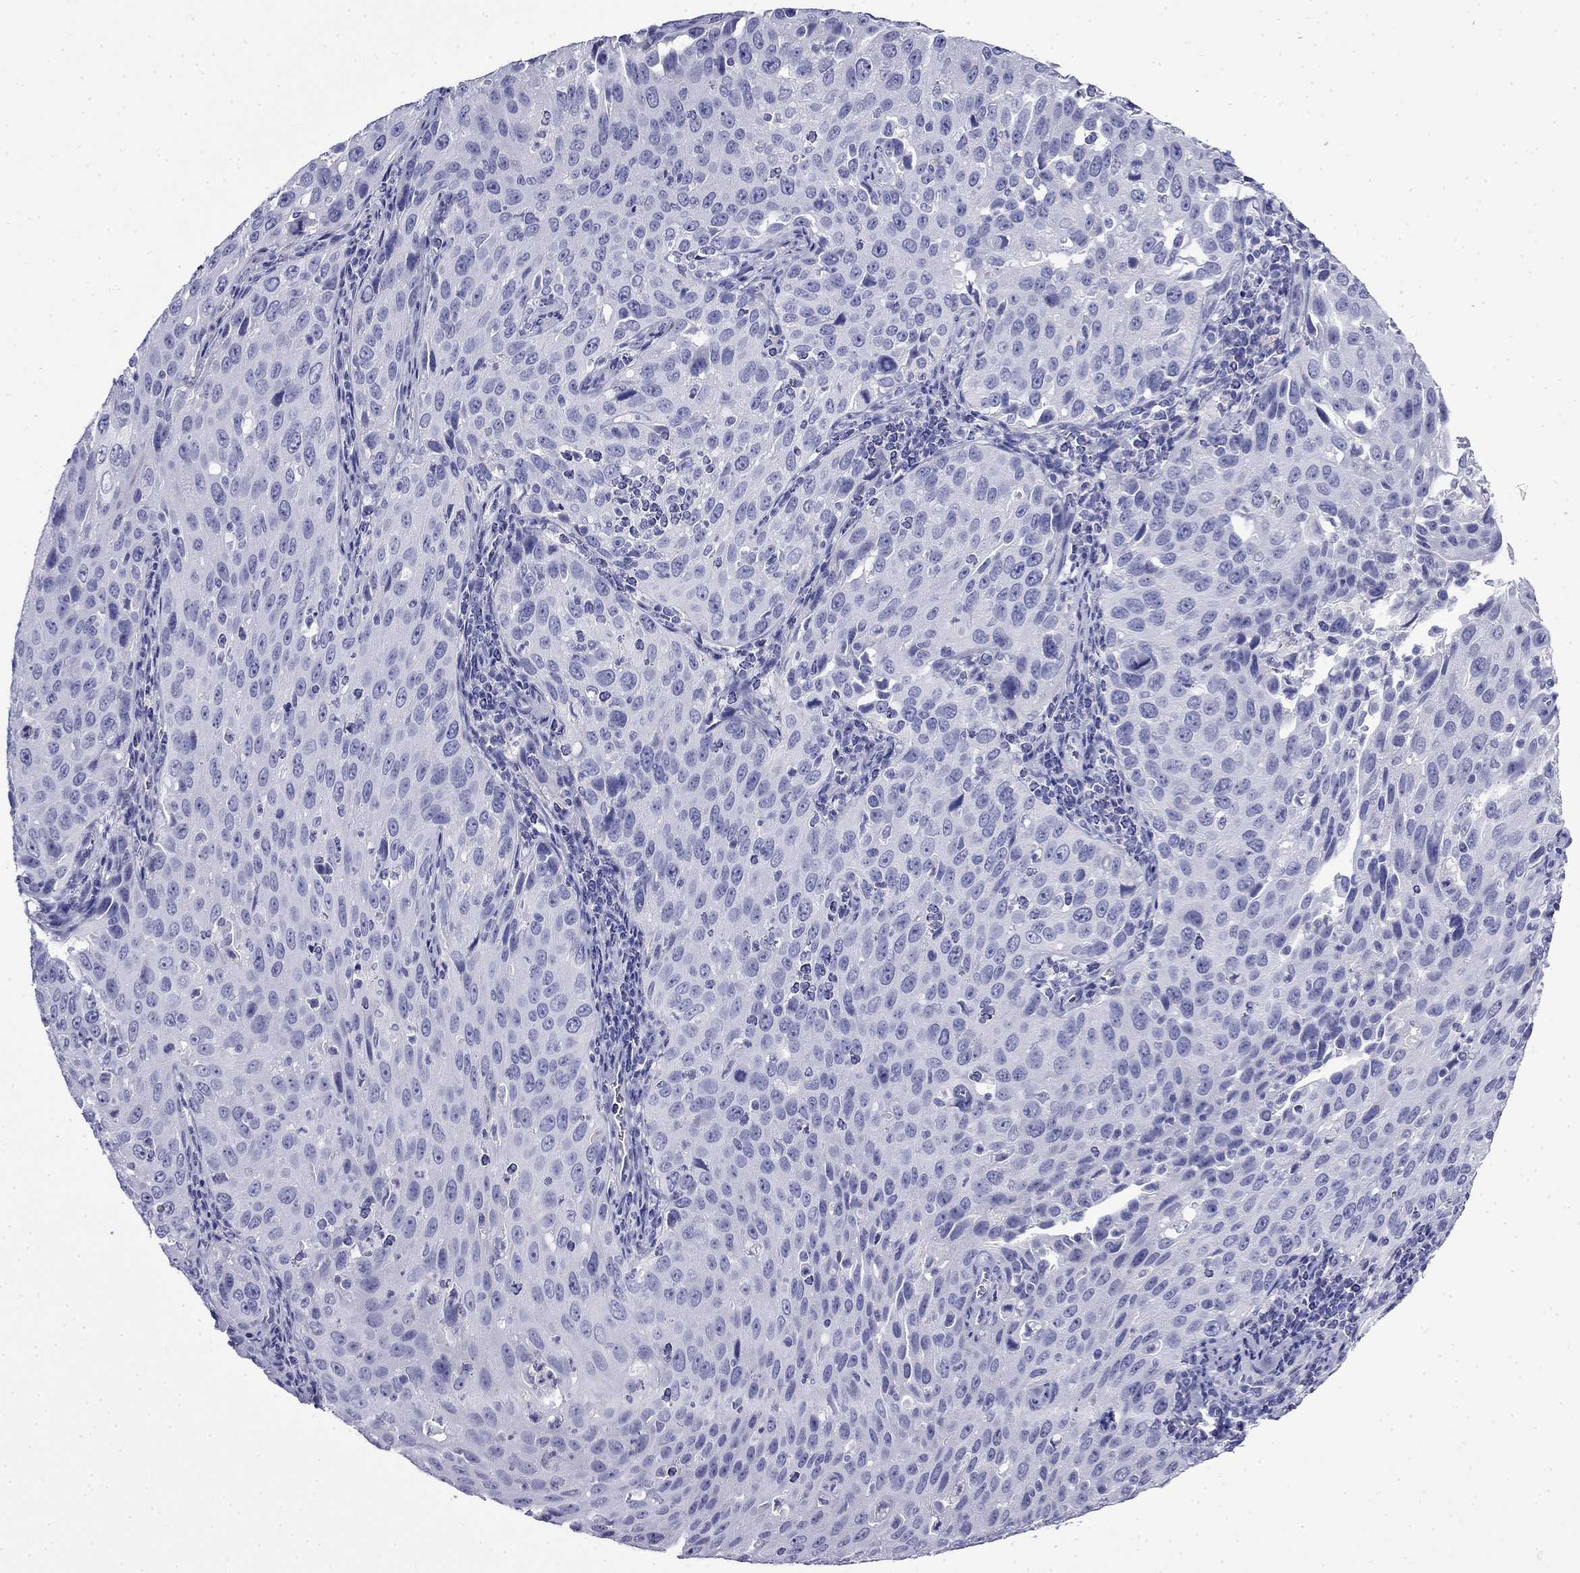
{"staining": {"intensity": "negative", "quantity": "none", "location": "none"}, "tissue": "cervical cancer", "cell_type": "Tumor cells", "image_type": "cancer", "snomed": [{"axis": "morphology", "description": "Squamous cell carcinoma, NOS"}, {"axis": "topography", "description": "Cervix"}], "caption": "There is no significant staining in tumor cells of squamous cell carcinoma (cervical). (DAB immunohistochemistry (IHC) visualized using brightfield microscopy, high magnification).", "gene": "MYO15A", "patient": {"sex": "female", "age": 26}}